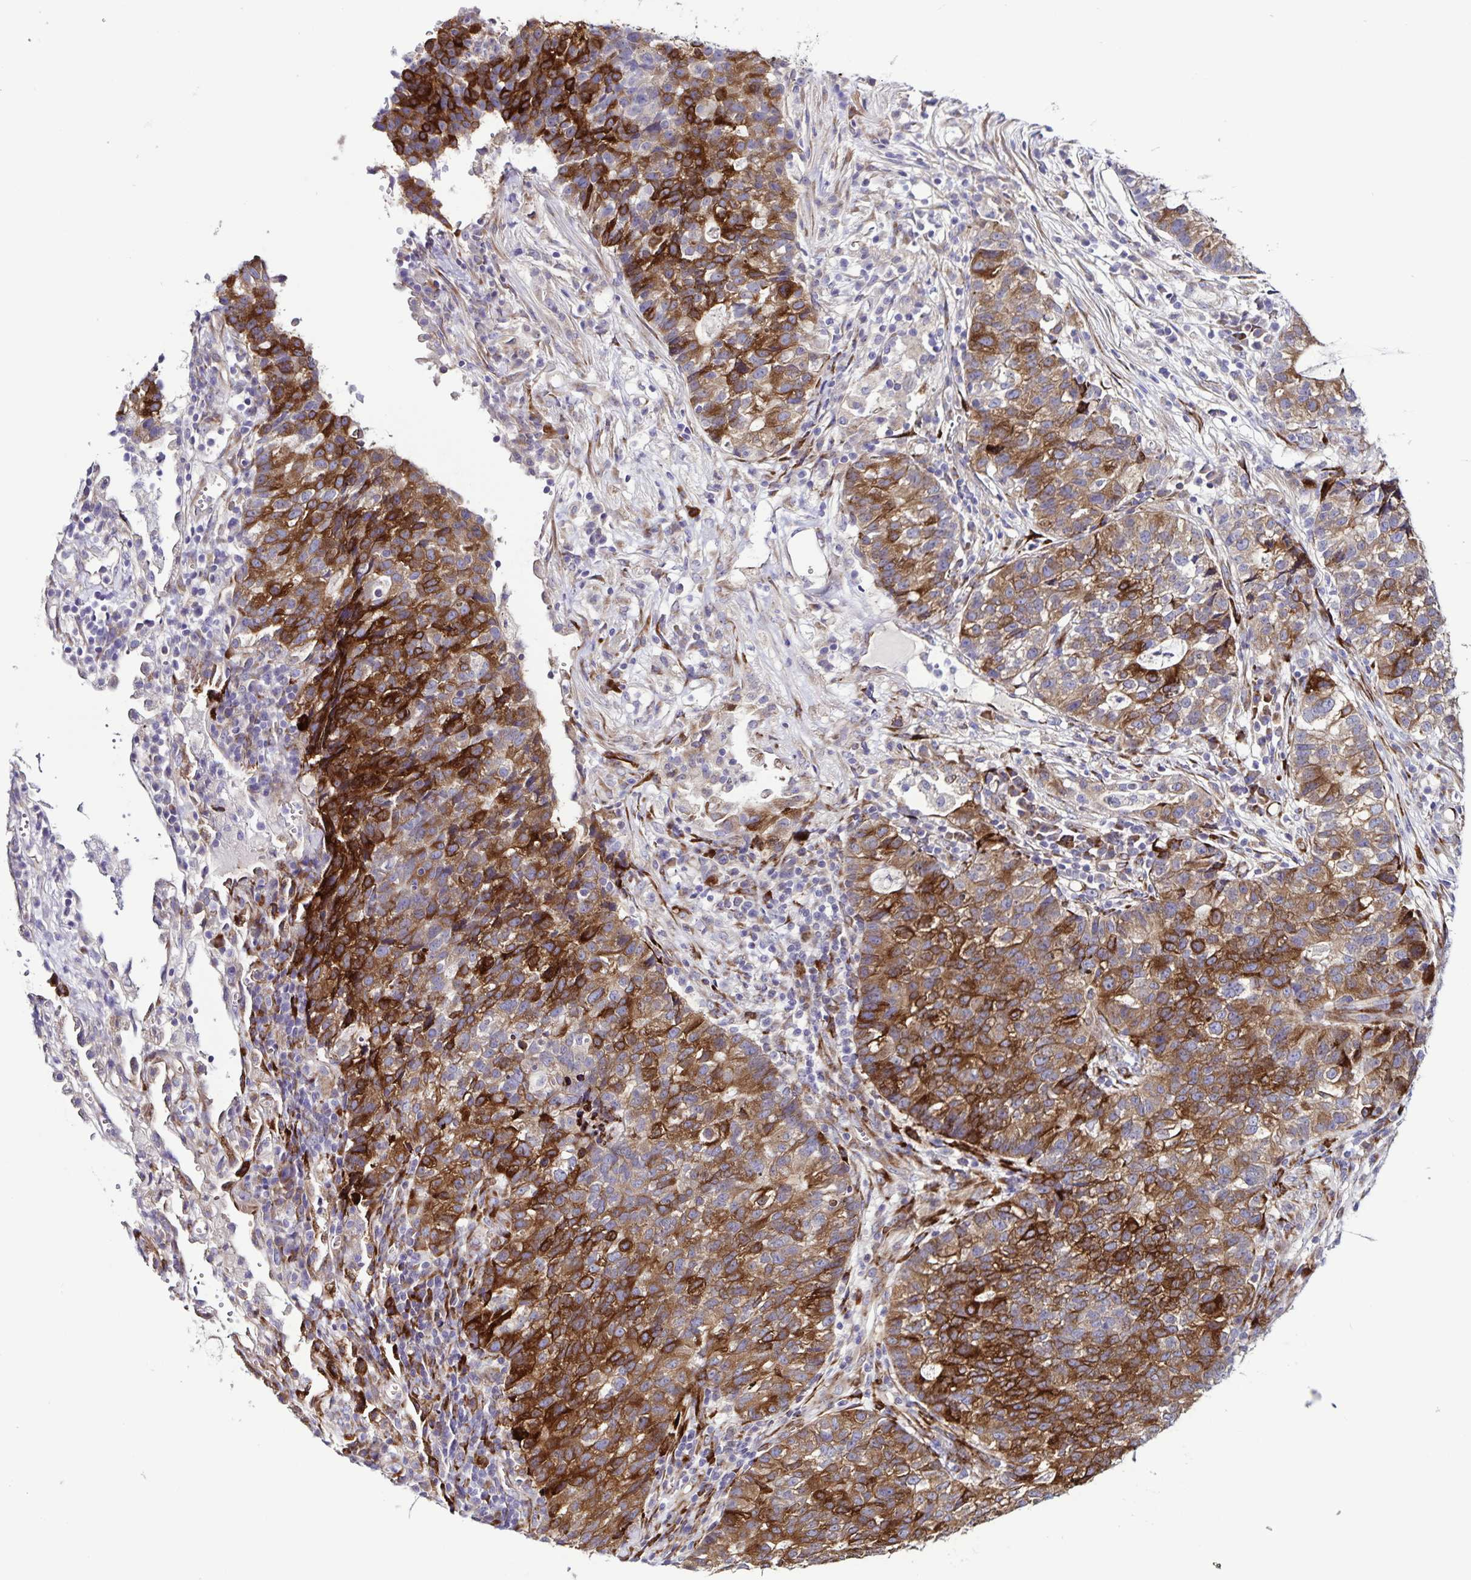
{"staining": {"intensity": "strong", "quantity": ">75%", "location": "cytoplasmic/membranous"}, "tissue": "lung cancer", "cell_type": "Tumor cells", "image_type": "cancer", "snomed": [{"axis": "morphology", "description": "Adenocarcinoma, NOS"}, {"axis": "topography", "description": "Lung"}], "caption": "A brown stain highlights strong cytoplasmic/membranous positivity of a protein in lung cancer tumor cells. (DAB (3,3'-diaminobenzidine) IHC, brown staining for protein, blue staining for nuclei).", "gene": "OSBPL5", "patient": {"sex": "male", "age": 57}}